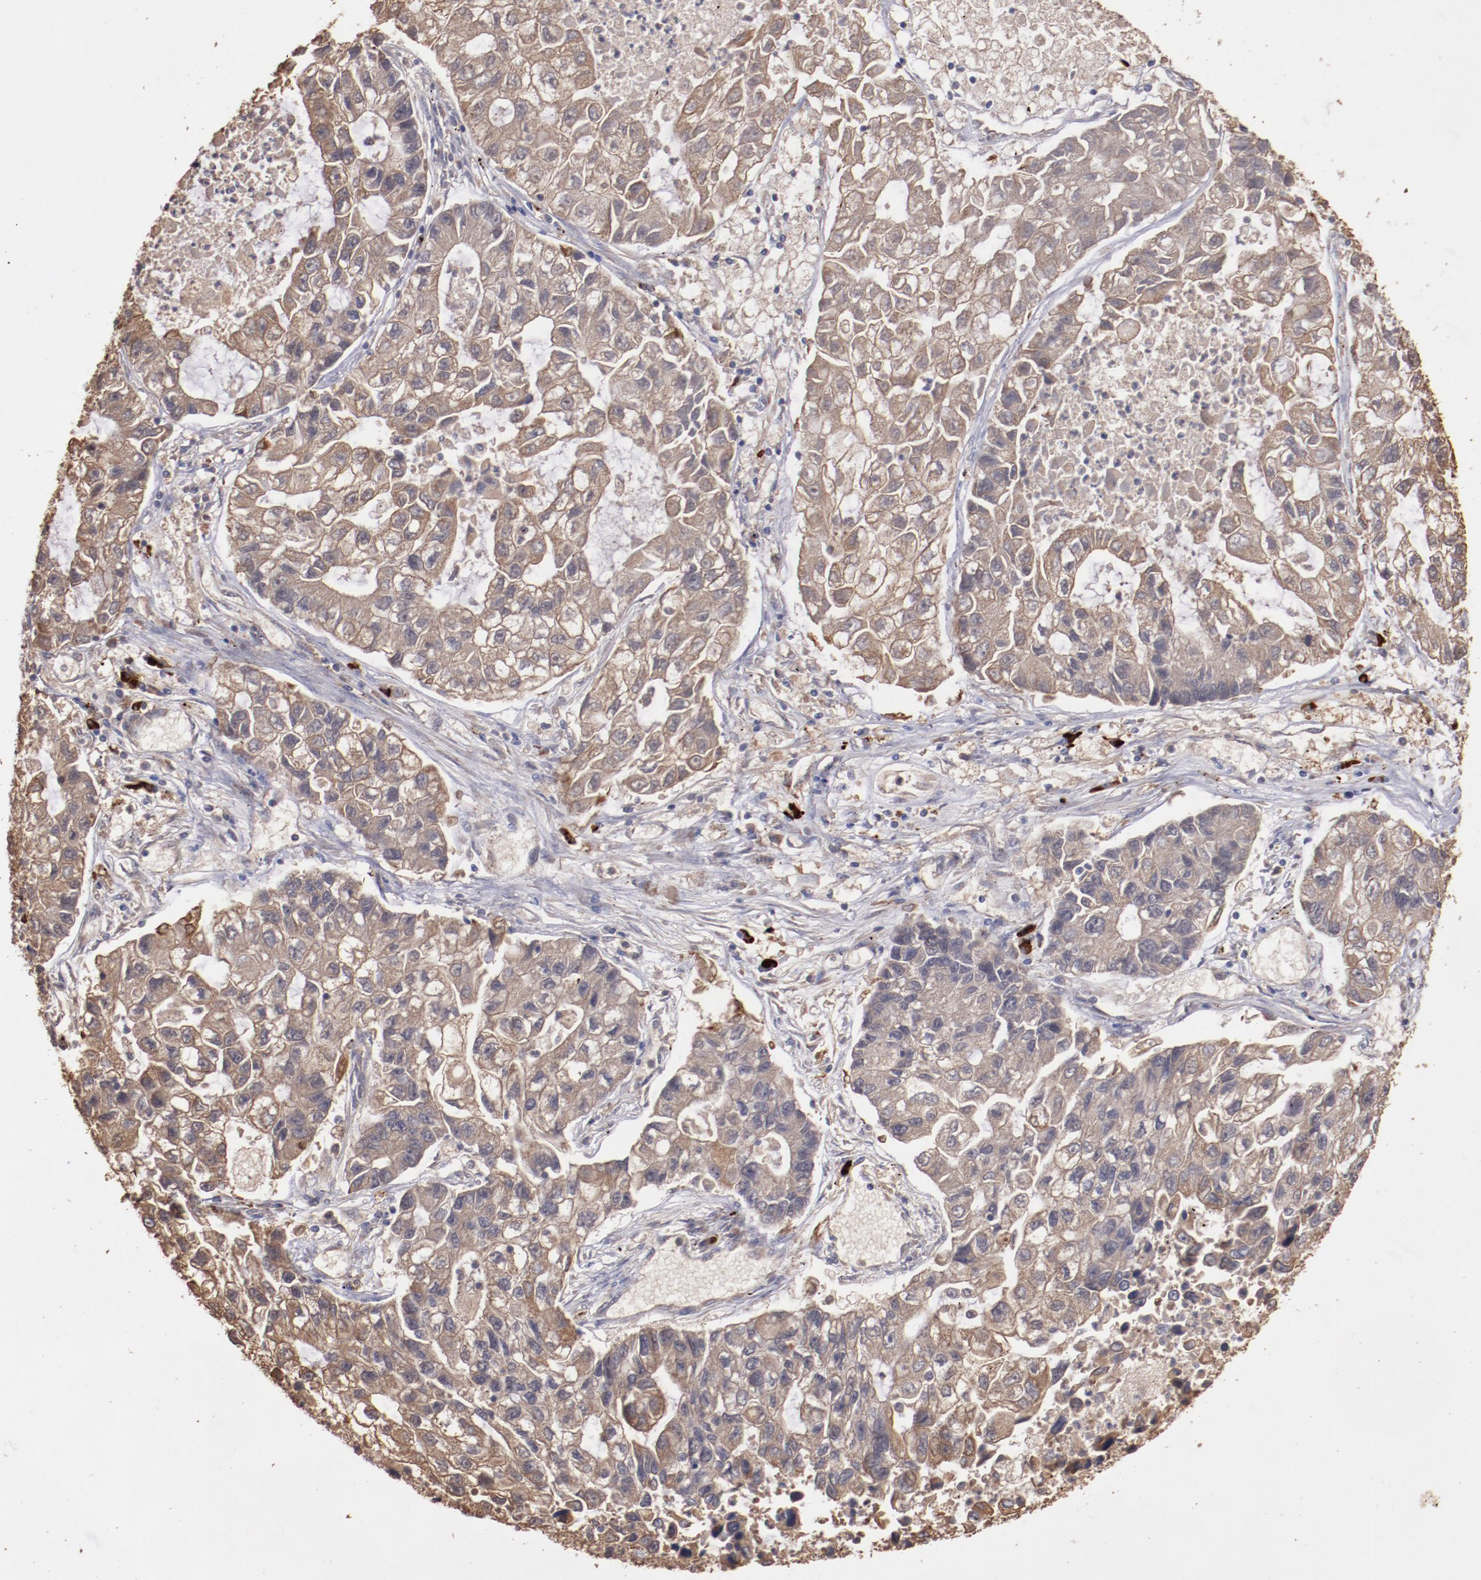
{"staining": {"intensity": "moderate", "quantity": ">75%", "location": "cytoplasmic/membranous"}, "tissue": "lung cancer", "cell_type": "Tumor cells", "image_type": "cancer", "snomed": [{"axis": "morphology", "description": "Adenocarcinoma, NOS"}, {"axis": "topography", "description": "Lung"}], "caption": "A high-resolution micrograph shows immunohistochemistry (IHC) staining of lung adenocarcinoma, which shows moderate cytoplasmic/membranous expression in approximately >75% of tumor cells. (DAB IHC with brightfield microscopy, high magnification).", "gene": "SRRD", "patient": {"sex": "female", "age": 51}}